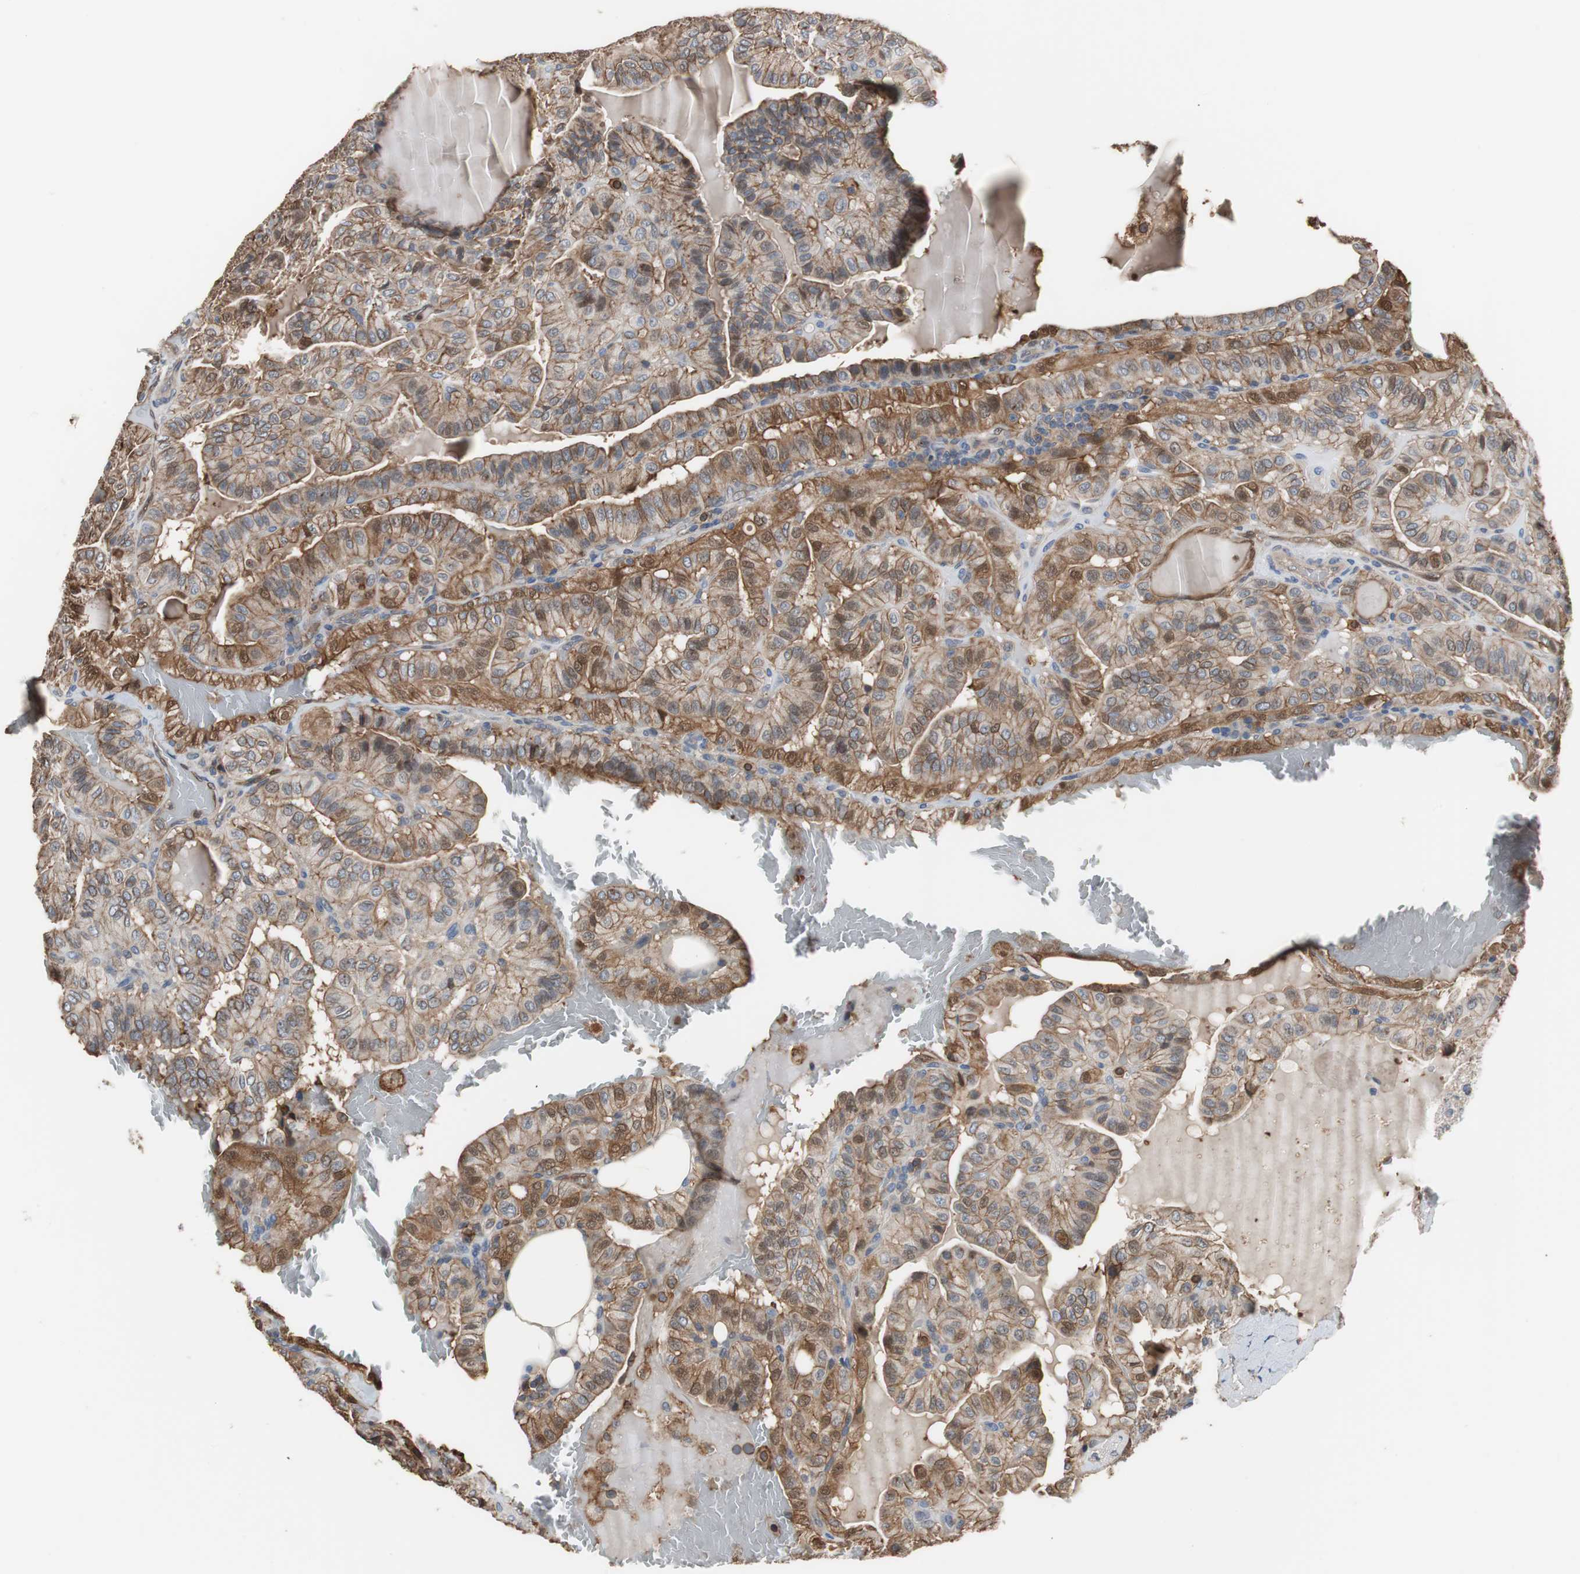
{"staining": {"intensity": "moderate", "quantity": ">75%", "location": "cytoplasmic/membranous,nuclear"}, "tissue": "thyroid cancer", "cell_type": "Tumor cells", "image_type": "cancer", "snomed": [{"axis": "morphology", "description": "Papillary adenocarcinoma, NOS"}, {"axis": "topography", "description": "Thyroid gland"}], "caption": "A brown stain highlights moderate cytoplasmic/membranous and nuclear staining of a protein in thyroid cancer tumor cells. Using DAB (brown) and hematoxylin (blue) stains, captured at high magnification using brightfield microscopy.", "gene": "ANXA4", "patient": {"sex": "male", "age": 77}}